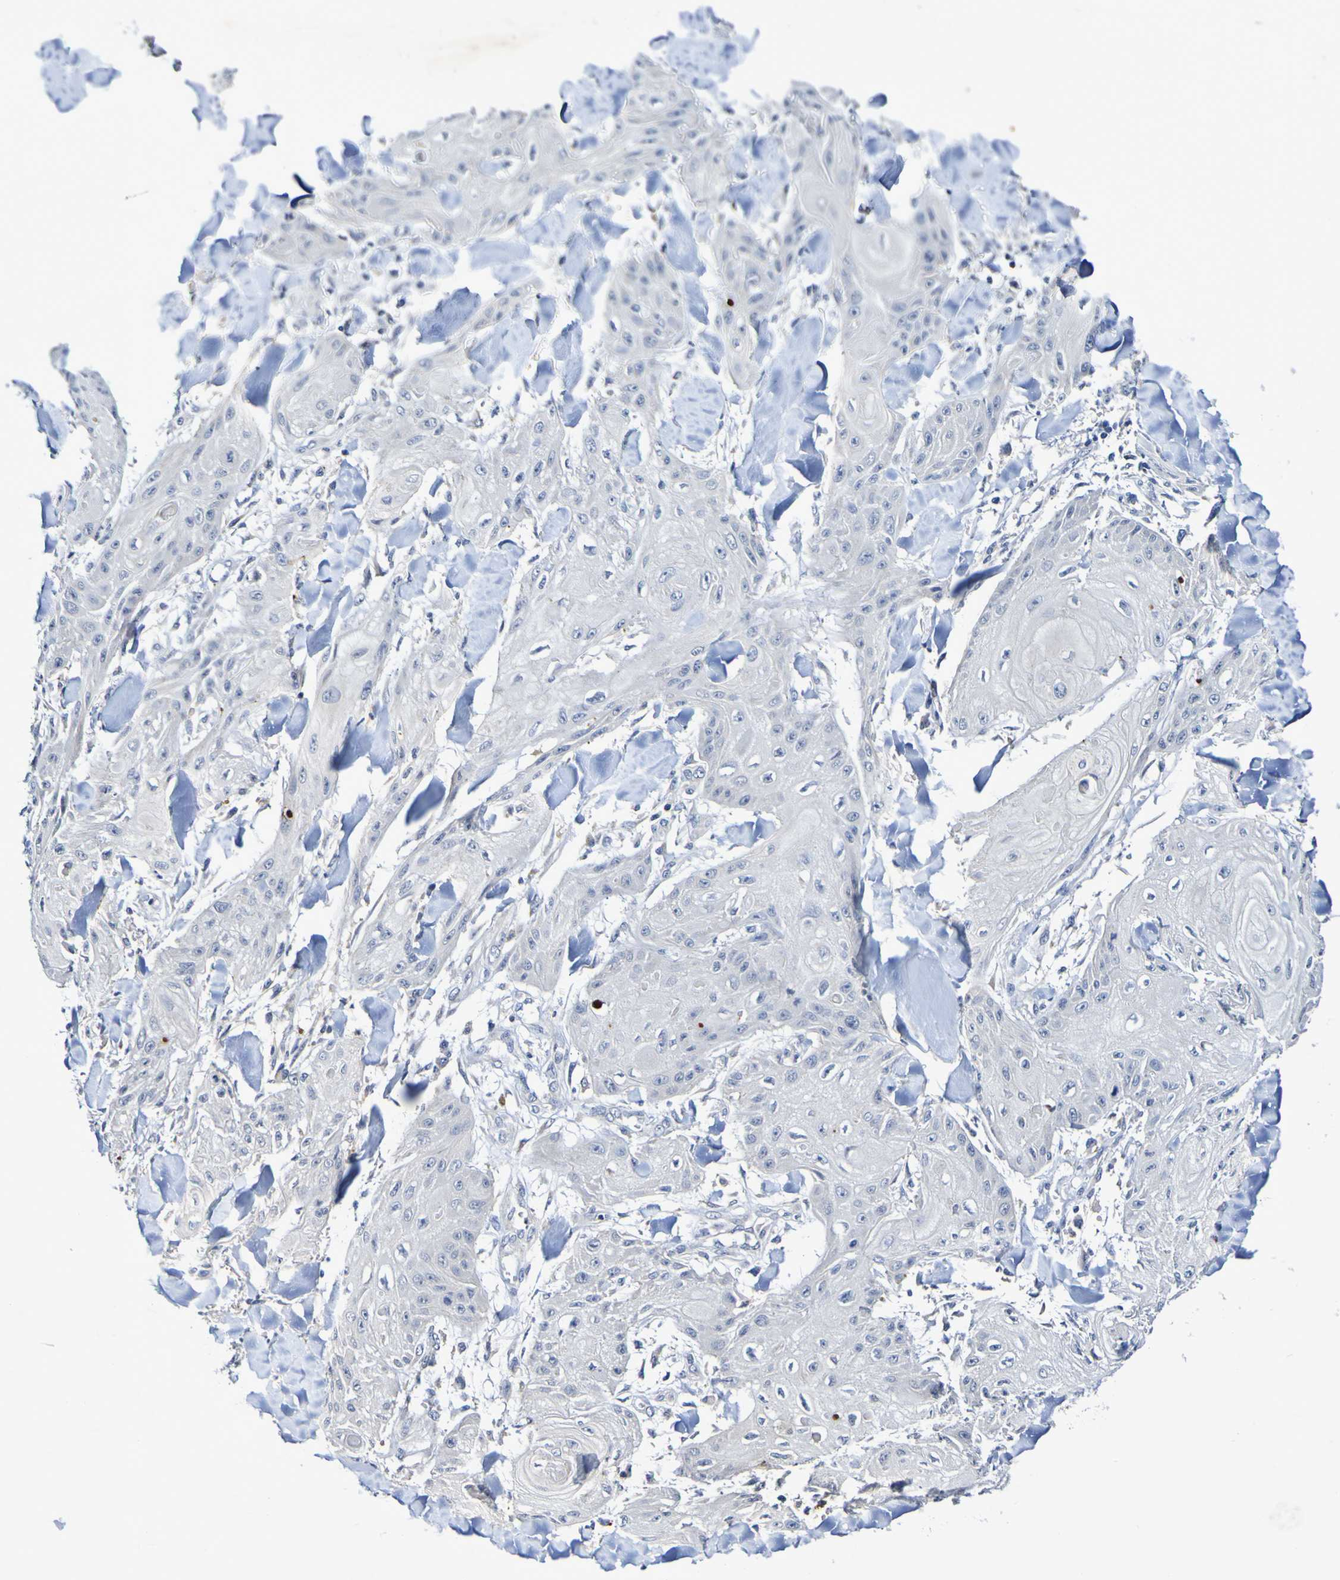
{"staining": {"intensity": "negative", "quantity": "none", "location": "none"}, "tissue": "skin cancer", "cell_type": "Tumor cells", "image_type": "cancer", "snomed": [{"axis": "morphology", "description": "Squamous cell carcinoma, NOS"}, {"axis": "topography", "description": "Skin"}], "caption": "Tumor cells are negative for protein expression in human skin cancer.", "gene": "PTP4A2", "patient": {"sex": "male", "age": 74}}